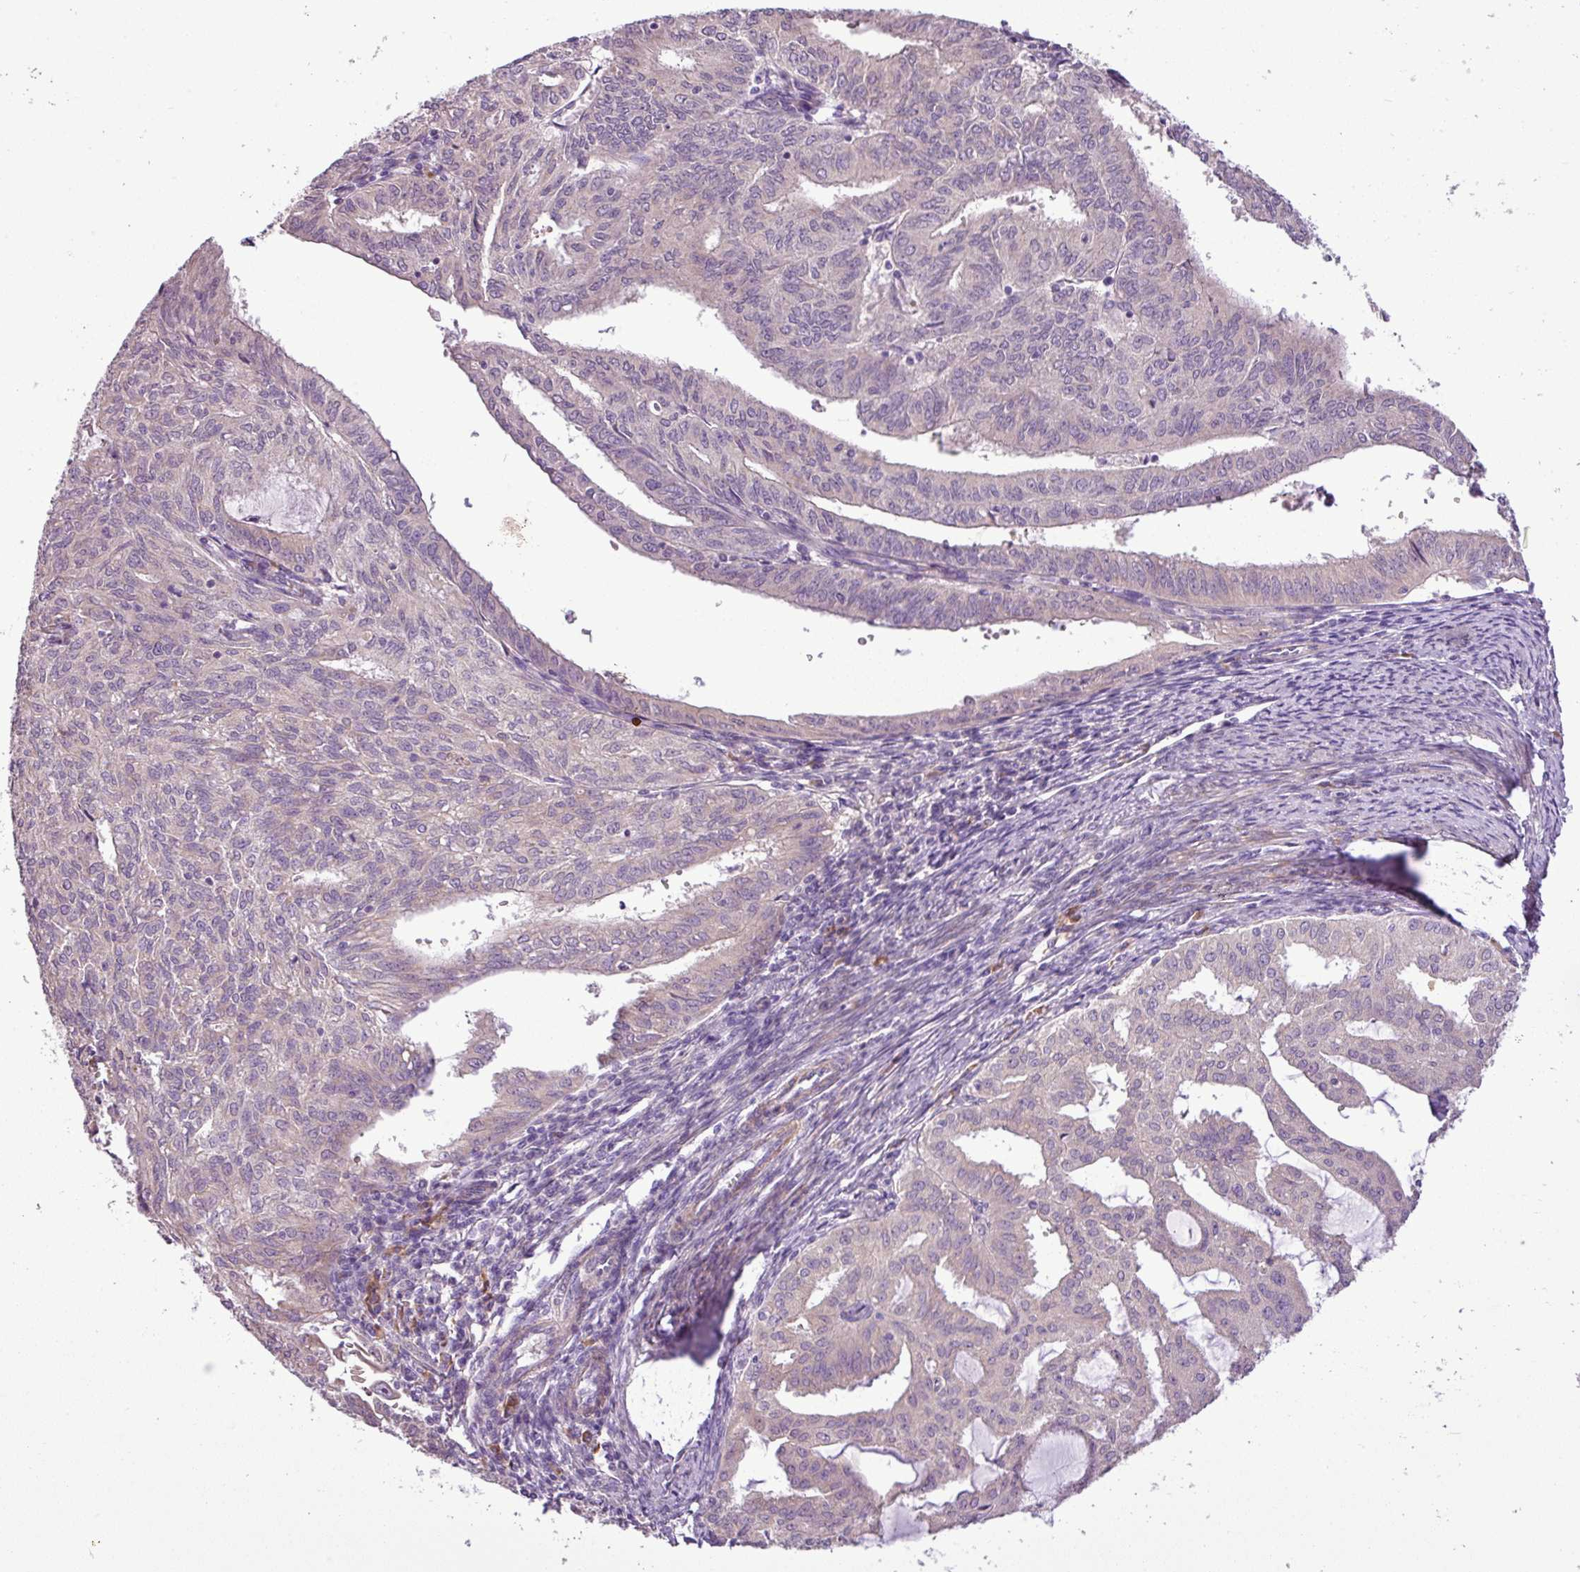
{"staining": {"intensity": "negative", "quantity": "none", "location": "none"}, "tissue": "endometrial cancer", "cell_type": "Tumor cells", "image_type": "cancer", "snomed": [{"axis": "morphology", "description": "Adenocarcinoma, NOS"}, {"axis": "topography", "description": "Endometrium"}], "caption": "Tumor cells show no significant protein positivity in endometrial cancer.", "gene": "MOCS3", "patient": {"sex": "female", "age": 70}}